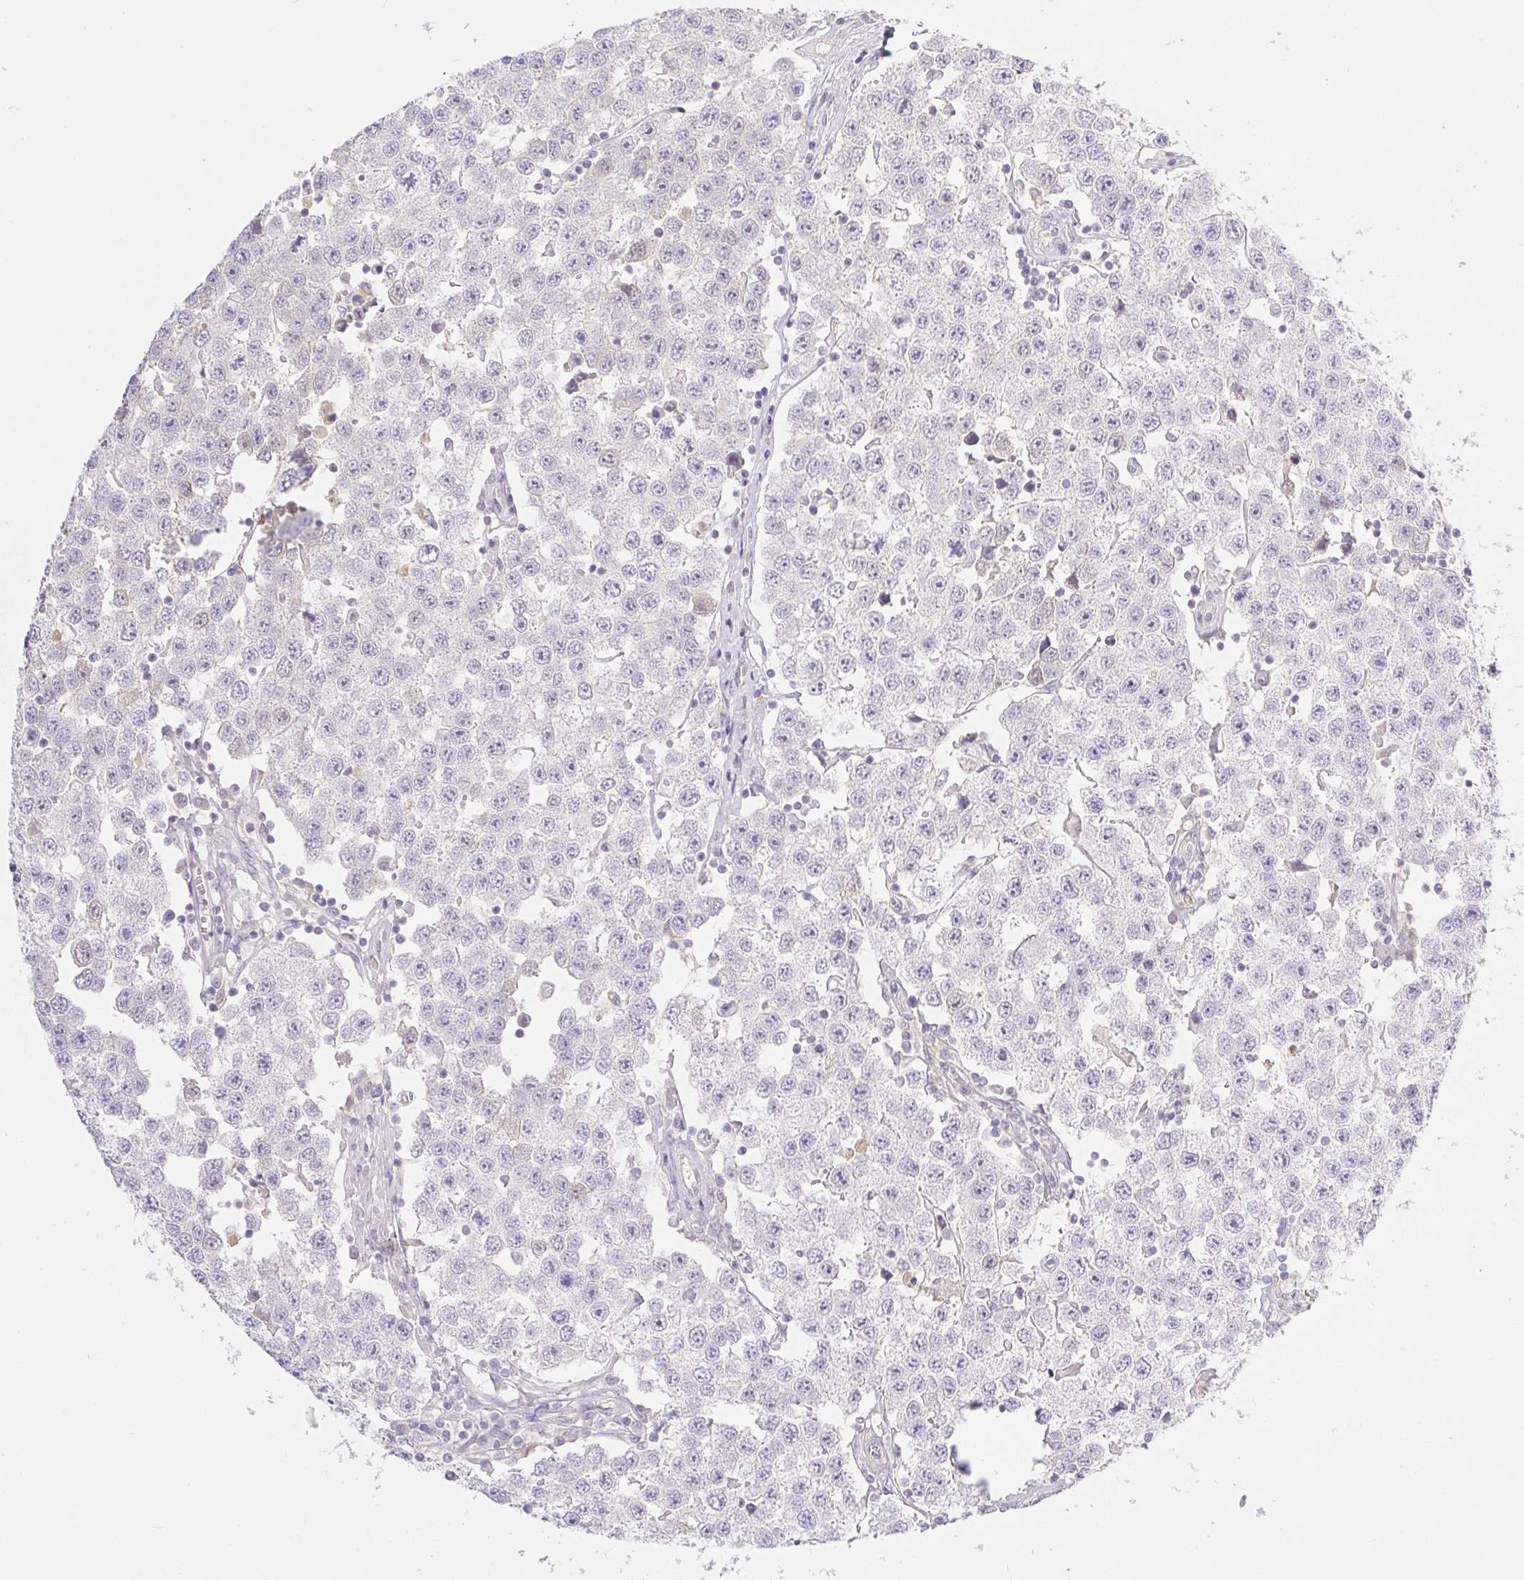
{"staining": {"intensity": "negative", "quantity": "none", "location": "none"}, "tissue": "testis cancer", "cell_type": "Tumor cells", "image_type": "cancer", "snomed": [{"axis": "morphology", "description": "Seminoma, NOS"}, {"axis": "topography", "description": "Testis"}], "caption": "The immunohistochemistry (IHC) micrograph has no significant staining in tumor cells of testis cancer (seminoma) tissue. (DAB (3,3'-diaminobenzidine) immunohistochemistry, high magnification).", "gene": "MIA2", "patient": {"sex": "male", "age": 34}}